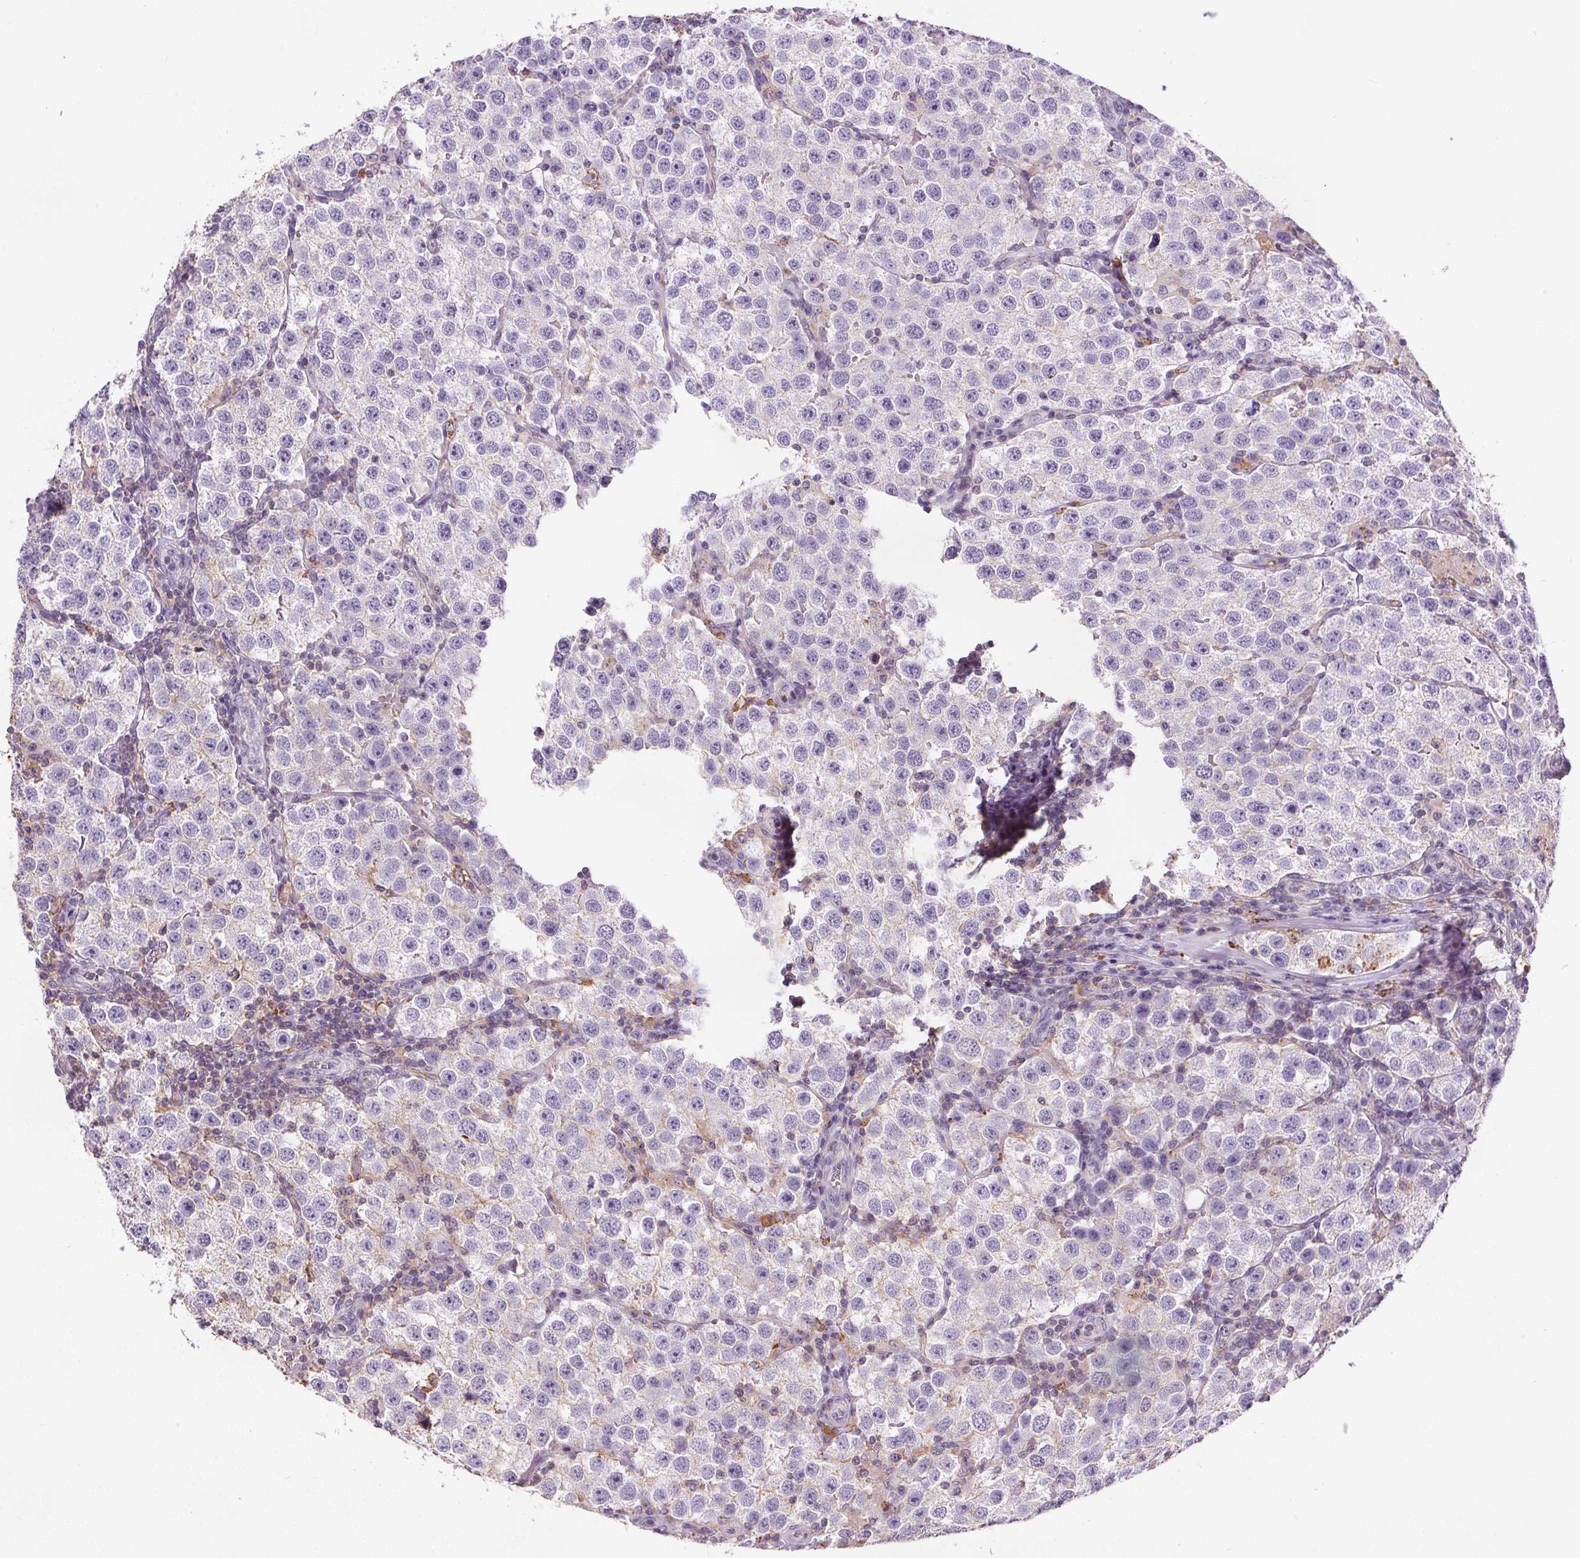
{"staining": {"intensity": "negative", "quantity": "none", "location": "none"}, "tissue": "testis cancer", "cell_type": "Tumor cells", "image_type": "cancer", "snomed": [{"axis": "morphology", "description": "Seminoma, NOS"}, {"axis": "topography", "description": "Testis"}], "caption": "Tumor cells are negative for brown protein staining in testis cancer. (DAB (3,3'-diaminobenzidine) immunohistochemistry (IHC) with hematoxylin counter stain).", "gene": "C19orf84", "patient": {"sex": "male", "age": 37}}